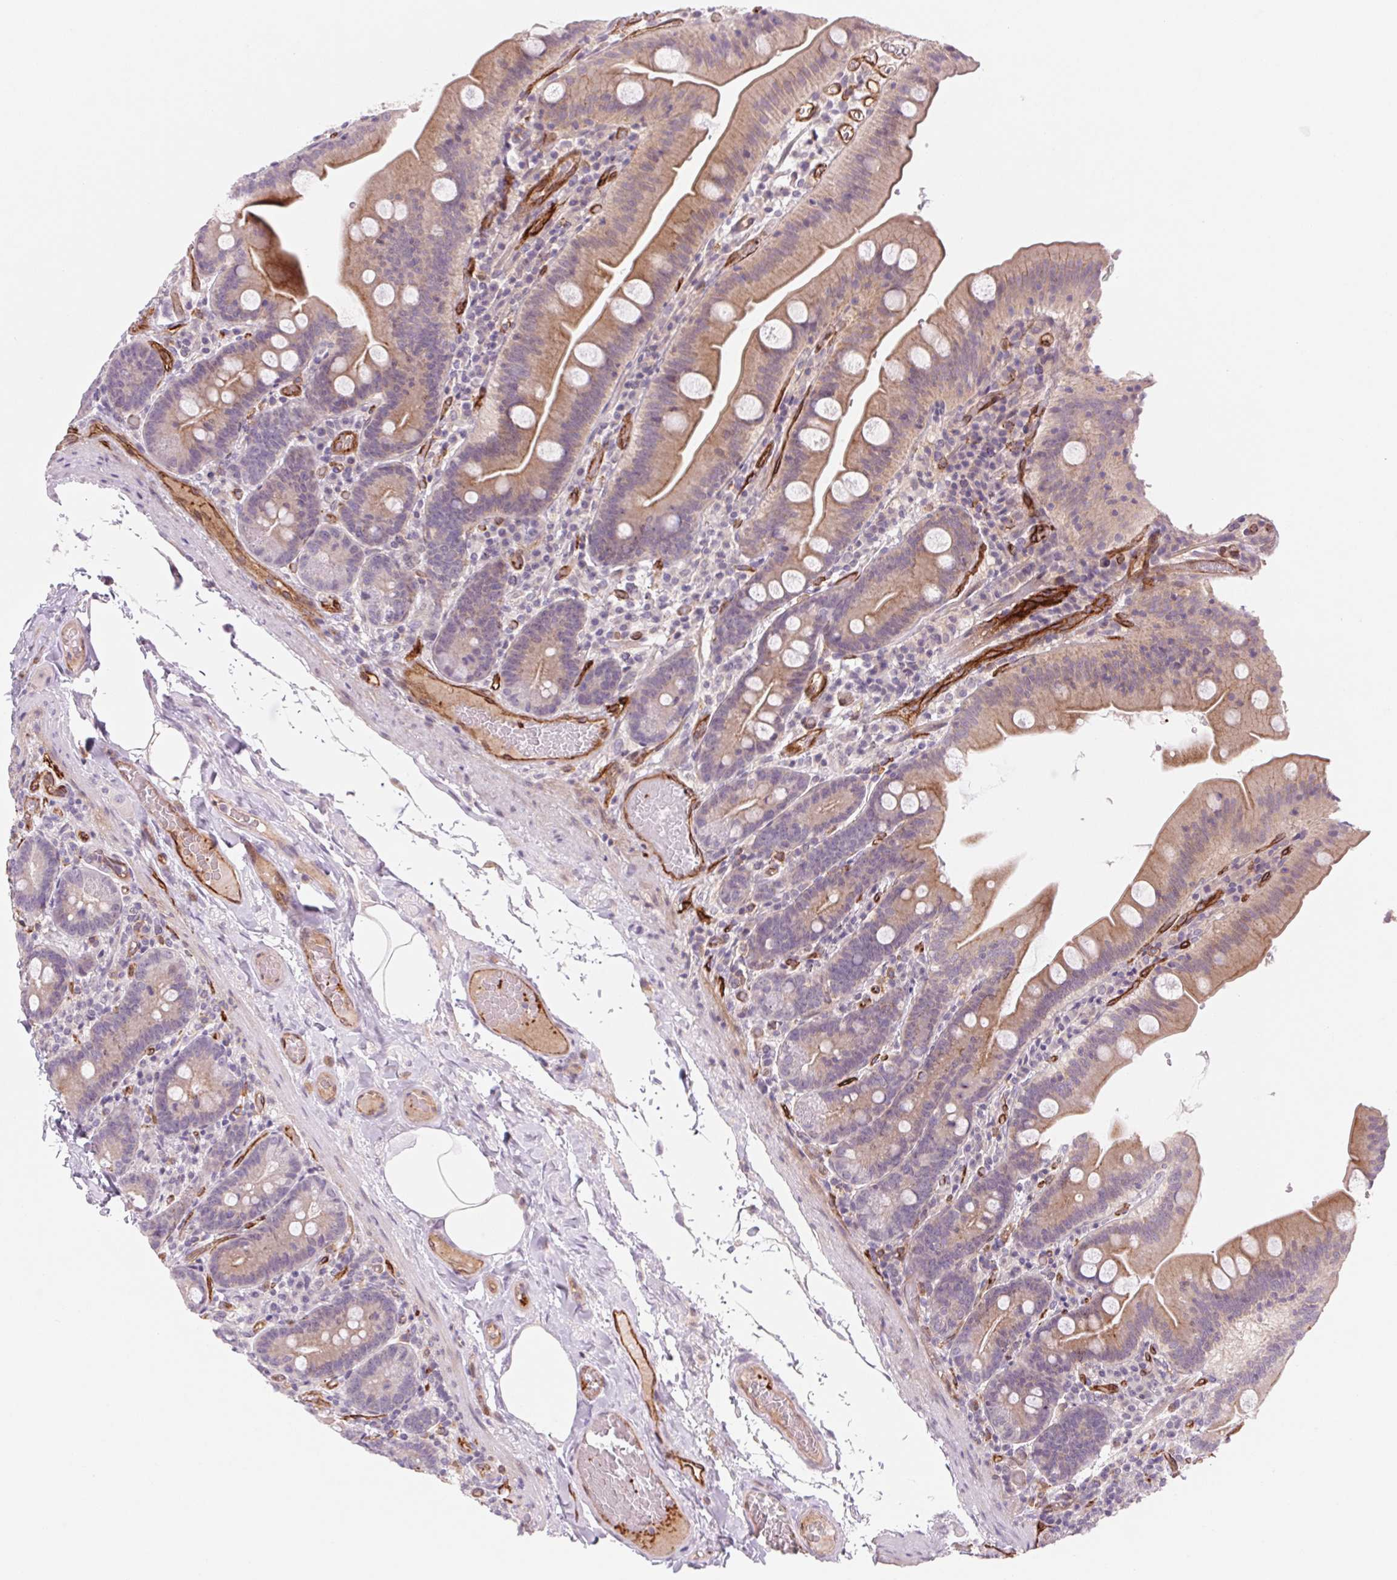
{"staining": {"intensity": "moderate", "quantity": "25%-75%", "location": "cytoplasmic/membranous"}, "tissue": "small intestine", "cell_type": "Glandular cells", "image_type": "normal", "snomed": [{"axis": "morphology", "description": "Normal tissue, NOS"}, {"axis": "topography", "description": "Small intestine"}], "caption": "This photomicrograph shows immunohistochemistry staining of benign small intestine, with medium moderate cytoplasmic/membranous staining in about 25%-75% of glandular cells.", "gene": "MS4A13", "patient": {"sex": "male", "age": 37}}